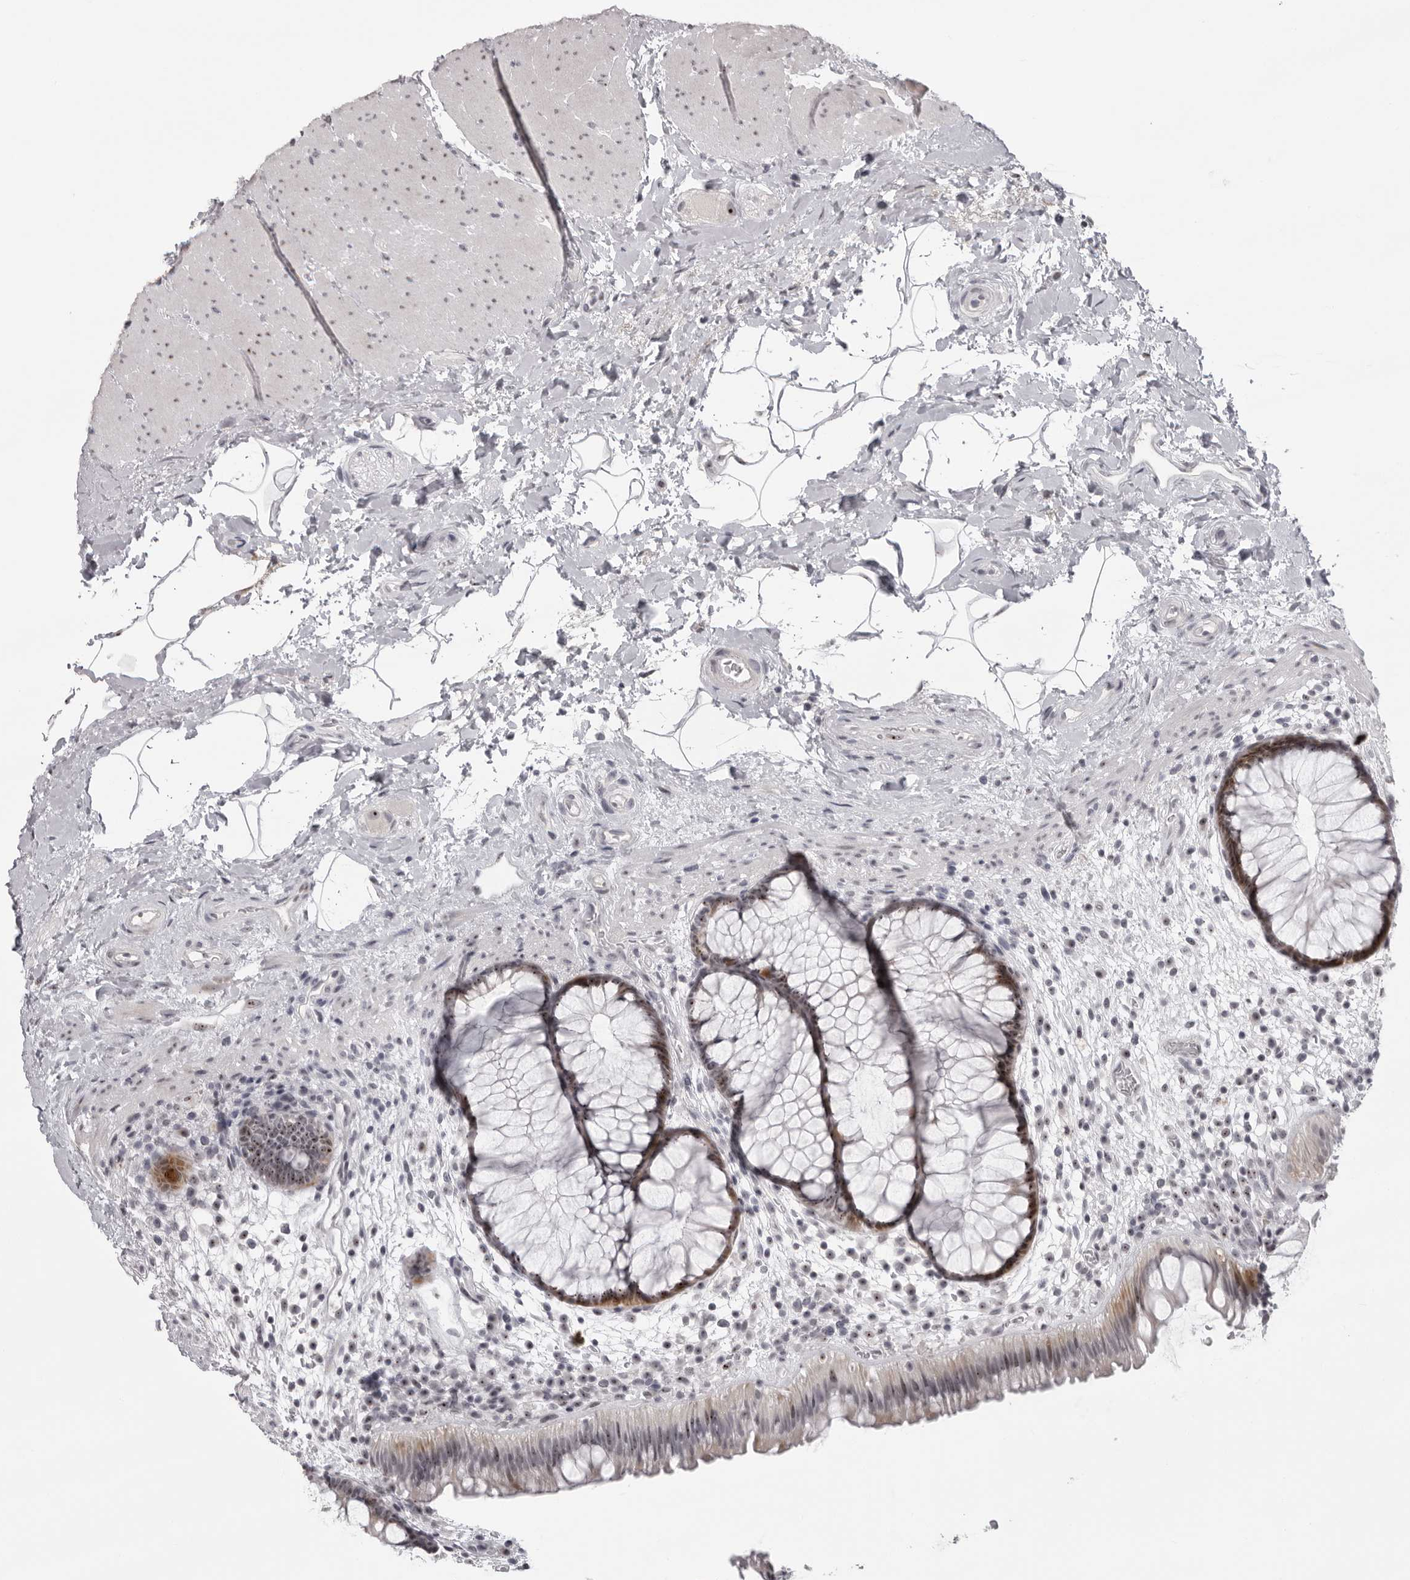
{"staining": {"intensity": "moderate", "quantity": "25%-75%", "location": "cytoplasmic/membranous,nuclear"}, "tissue": "rectum", "cell_type": "Glandular cells", "image_type": "normal", "snomed": [{"axis": "morphology", "description": "Normal tissue, NOS"}, {"axis": "topography", "description": "Rectum"}], "caption": "Immunohistochemical staining of normal human rectum displays medium levels of moderate cytoplasmic/membranous,nuclear staining in about 25%-75% of glandular cells. The protein of interest is stained brown, and the nuclei are stained in blue (DAB IHC with brightfield microscopy, high magnification).", "gene": "HELZ", "patient": {"sex": "male", "age": 51}}